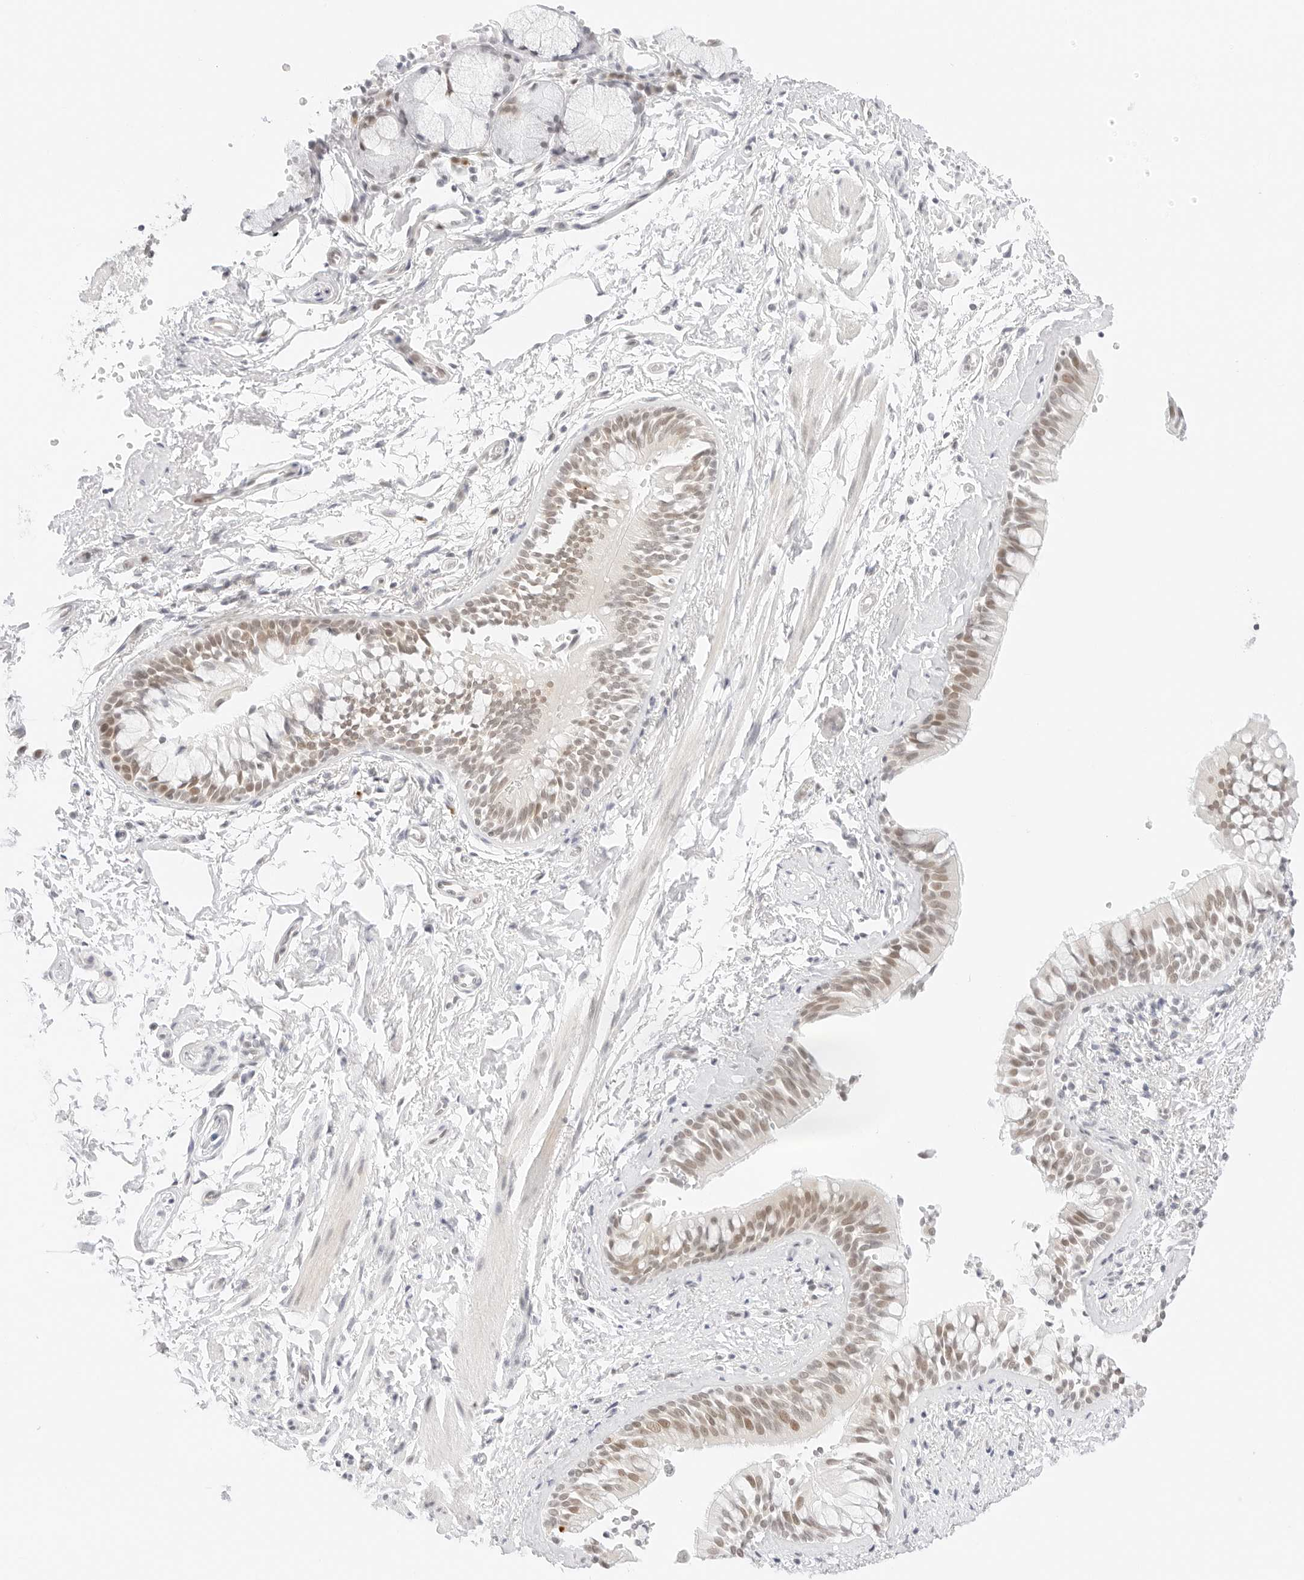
{"staining": {"intensity": "weak", "quantity": "25%-75%", "location": "cytoplasmic/membranous,nuclear"}, "tissue": "bronchus", "cell_type": "Respiratory epithelial cells", "image_type": "normal", "snomed": [{"axis": "morphology", "description": "Normal tissue, NOS"}, {"axis": "morphology", "description": "Inflammation, NOS"}, {"axis": "topography", "description": "Cartilage tissue"}, {"axis": "topography", "description": "Bronchus"}, {"axis": "topography", "description": "Lung"}], "caption": "Respiratory epithelial cells display low levels of weak cytoplasmic/membranous,nuclear expression in about 25%-75% of cells in unremarkable human bronchus.", "gene": "POLR3C", "patient": {"sex": "female", "age": 64}}